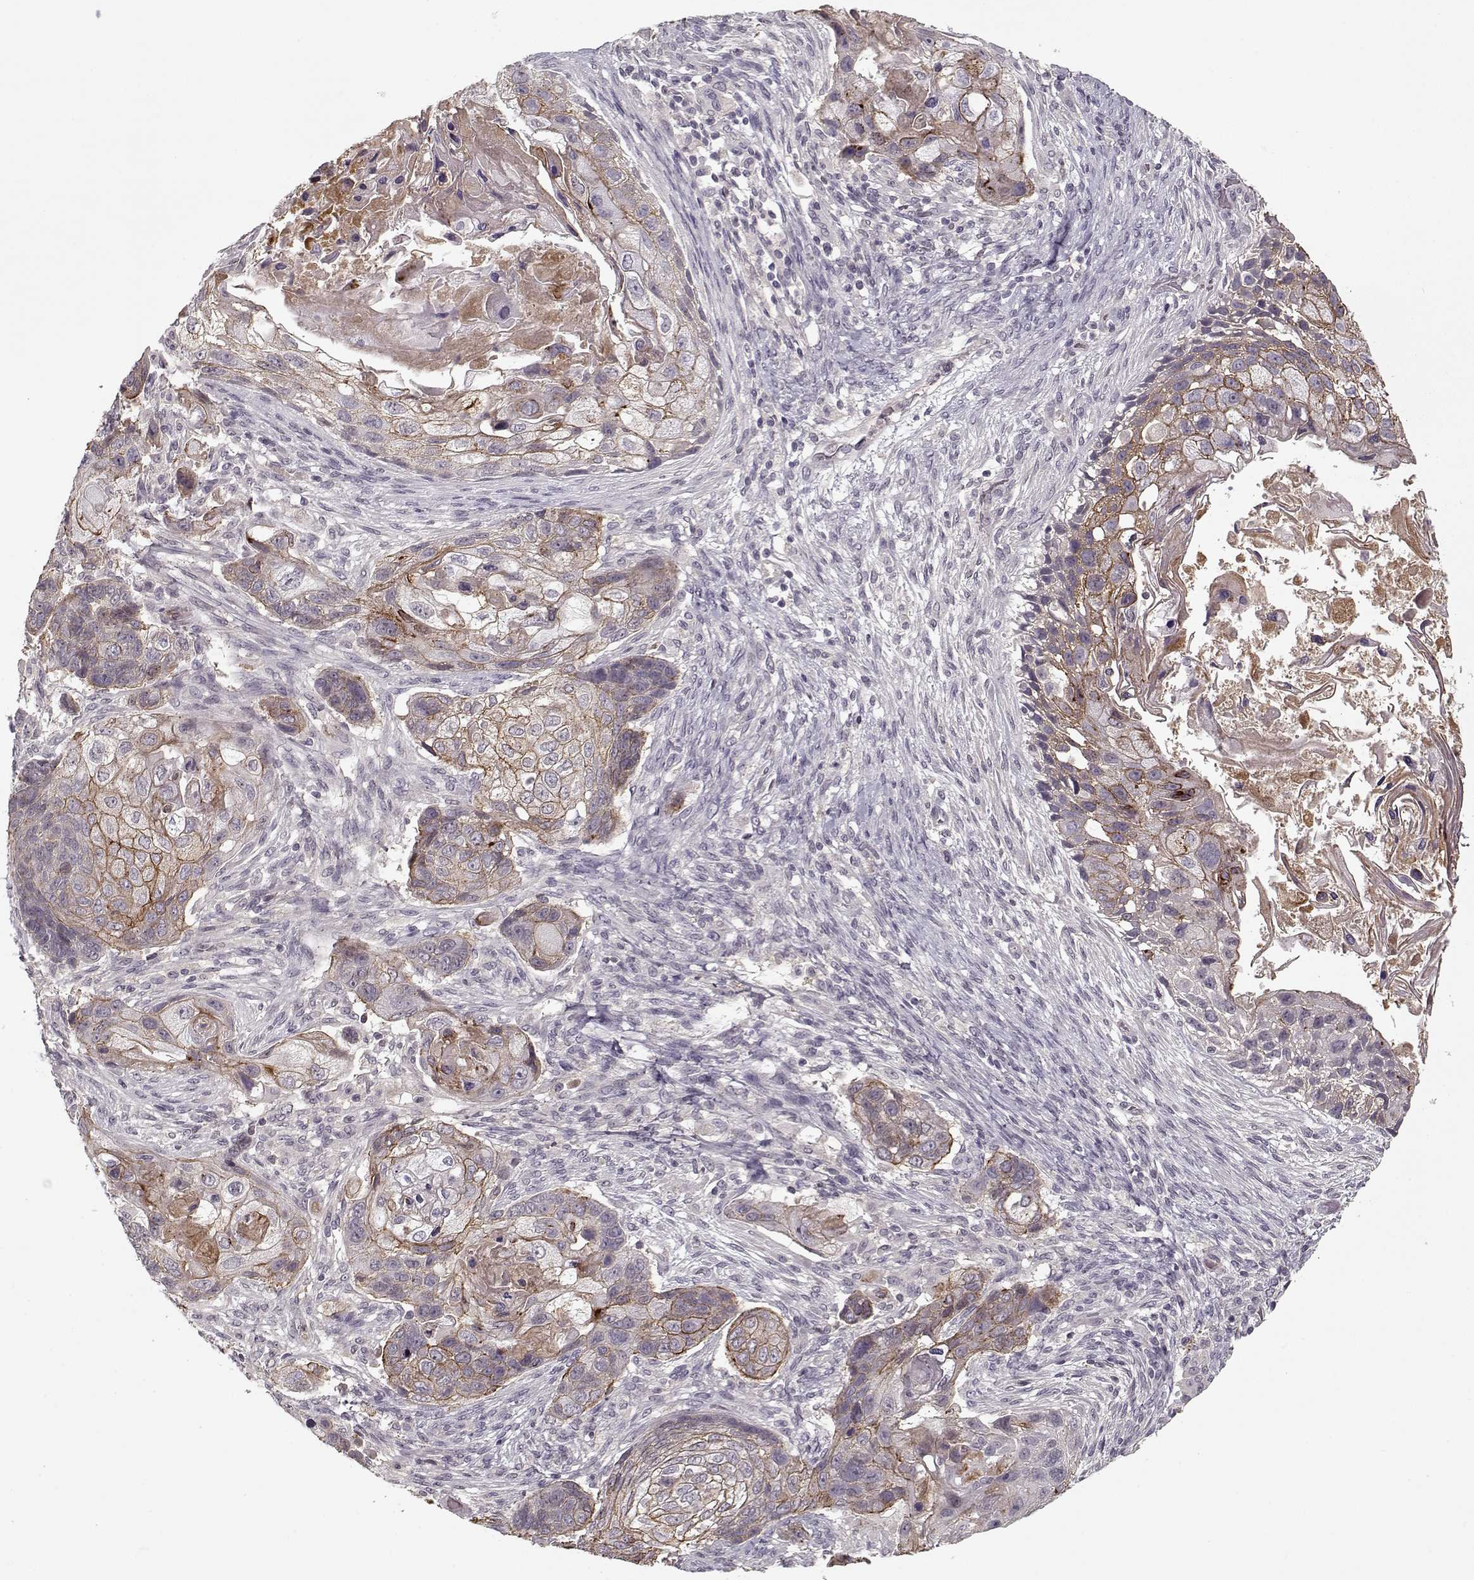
{"staining": {"intensity": "moderate", "quantity": "25%-75%", "location": "cytoplasmic/membranous"}, "tissue": "lung cancer", "cell_type": "Tumor cells", "image_type": "cancer", "snomed": [{"axis": "morphology", "description": "Squamous cell carcinoma, NOS"}, {"axis": "topography", "description": "Lung"}], "caption": "Tumor cells show medium levels of moderate cytoplasmic/membranous staining in about 25%-75% of cells in lung cancer (squamous cell carcinoma). The protein is shown in brown color, while the nuclei are stained blue.", "gene": "AFM", "patient": {"sex": "male", "age": 69}}